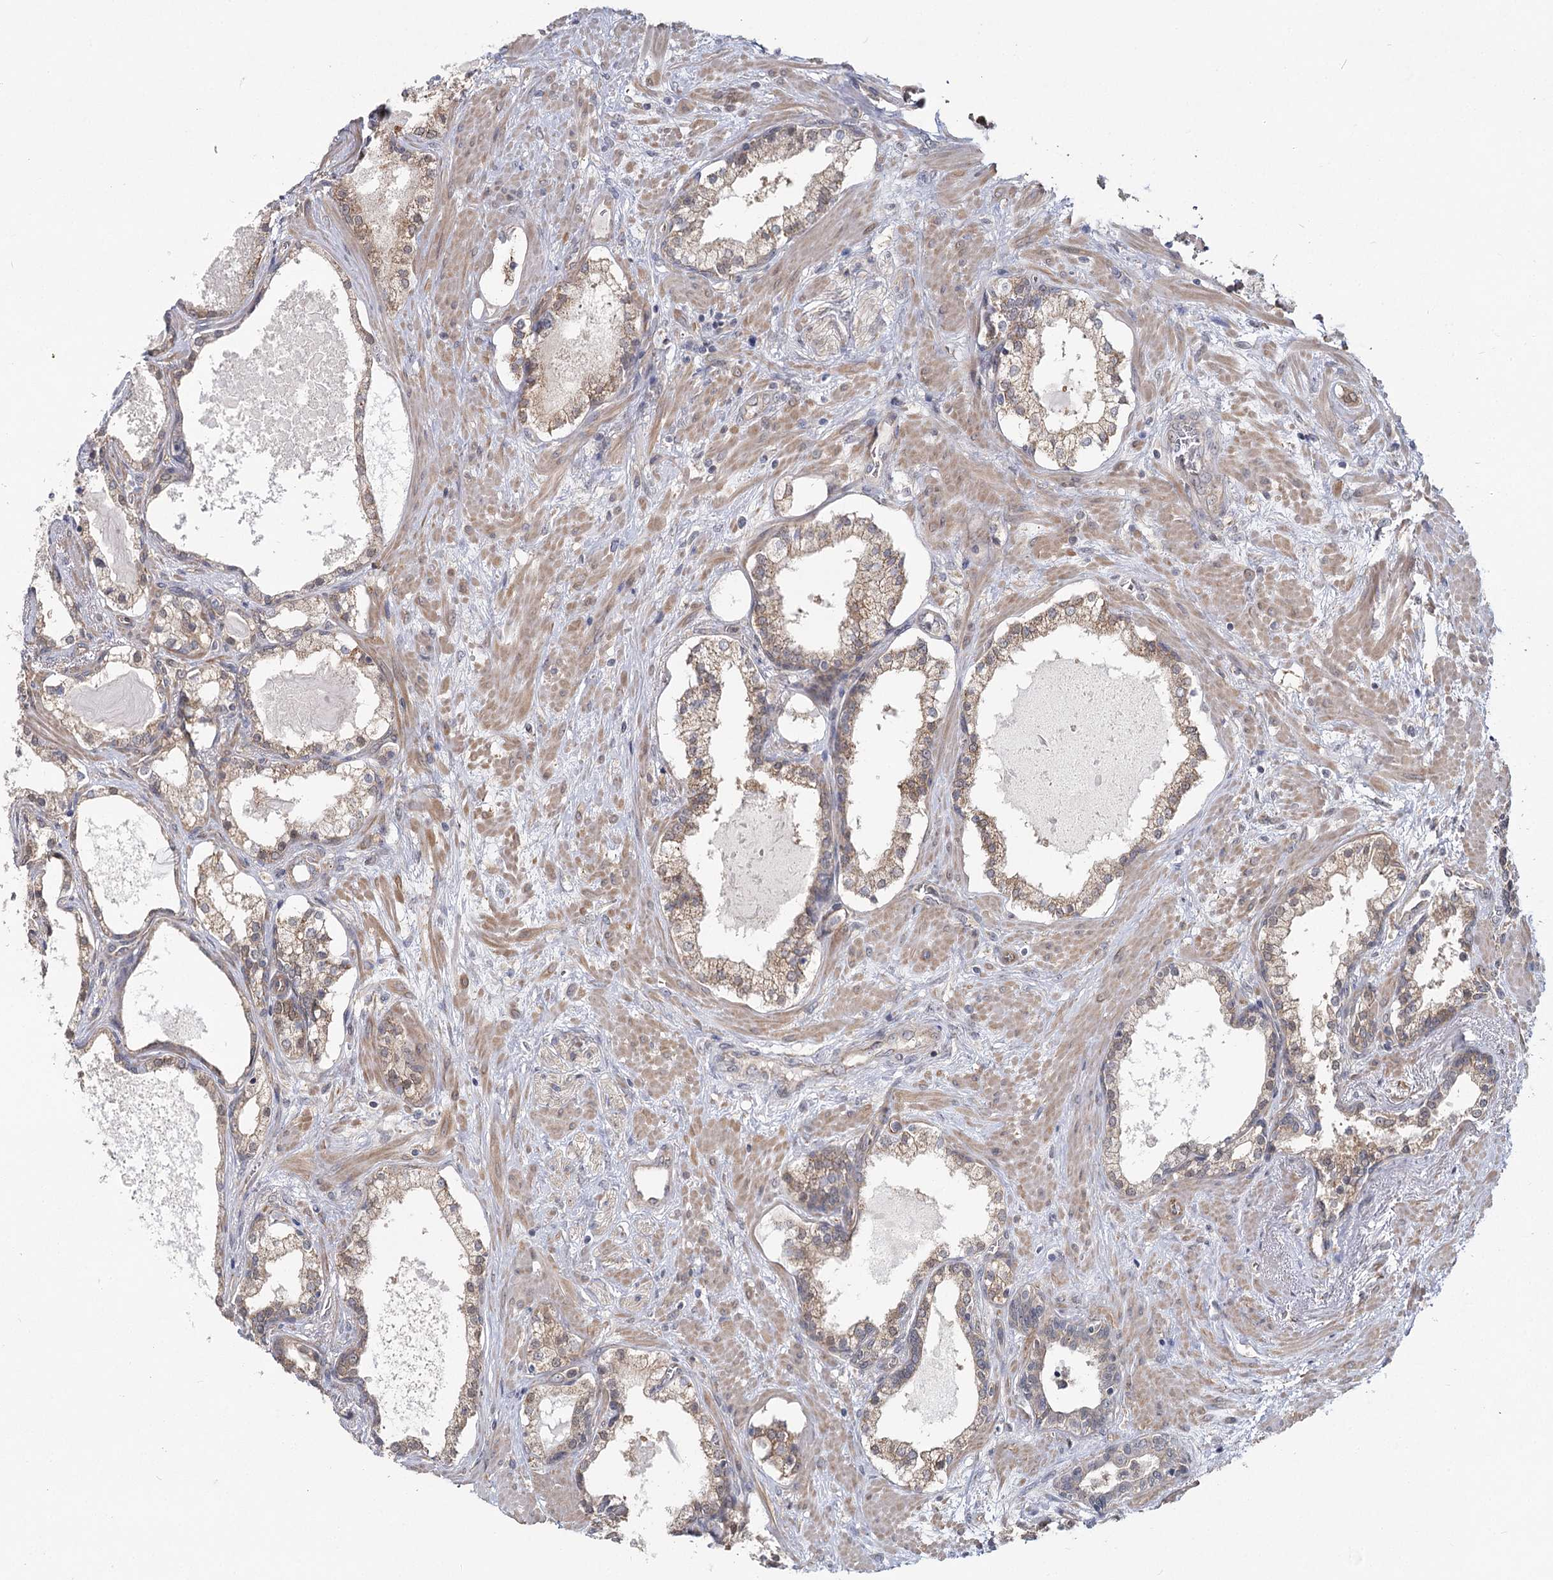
{"staining": {"intensity": "weak", "quantity": ">75%", "location": "cytoplasmic/membranous"}, "tissue": "prostate cancer", "cell_type": "Tumor cells", "image_type": "cancer", "snomed": [{"axis": "morphology", "description": "Adenocarcinoma, High grade"}, {"axis": "topography", "description": "Prostate"}], "caption": "The micrograph reveals staining of adenocarcinoma (high-grade) (prostate), revealing weak cytoplasmic/membranous protein staining (brown color) within tumor cells.", "gene": "TBC1D9B", "patient": {"sex": "male", "age": 58}}